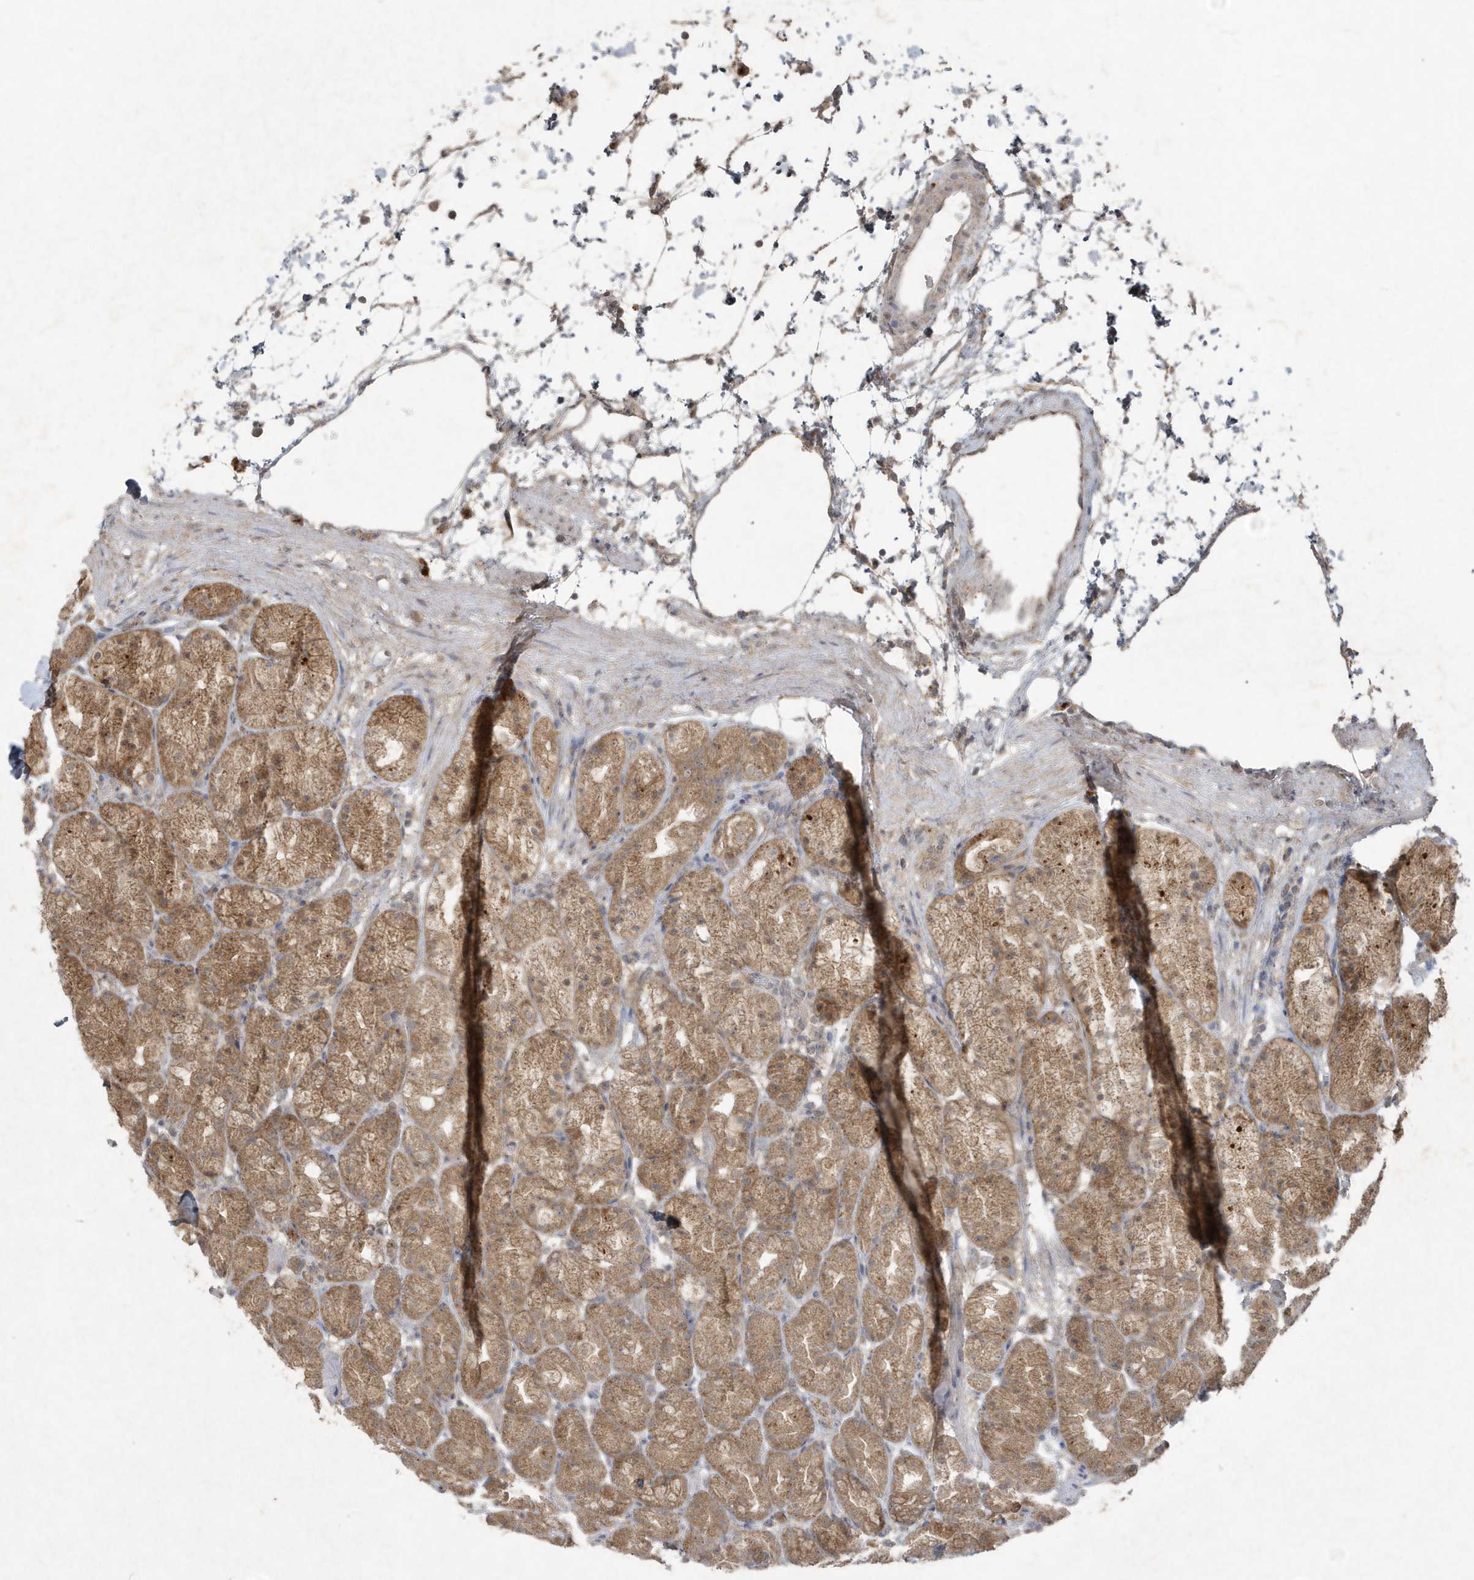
{"staining": {"intensity": "moderate", "quantity": ">75%", "location": "cytoplasmic/membranous"}, "tissue": "stomach", "cell_type": "Glandular cells", "image_type": "normal", "snomed": [{"axis": "morphology", "description": "Normal tissue, NOS"}, {"axis": "topography", "description": "Stomach, upper"}], "caption": "Brown immunohistochemical staining in benign human stomach demonstrates moderate cytoplasmic/membranous positivity in about >75% of glandular cells. The protein of interest is stained brown, and the nuclei are stained in blue (DAB (3,3'-diaminobenzidine) IHC with brightfield microscopy, high magnification).", "gene": "C1RL", "patient": {"sex": "male", "age": 48}}